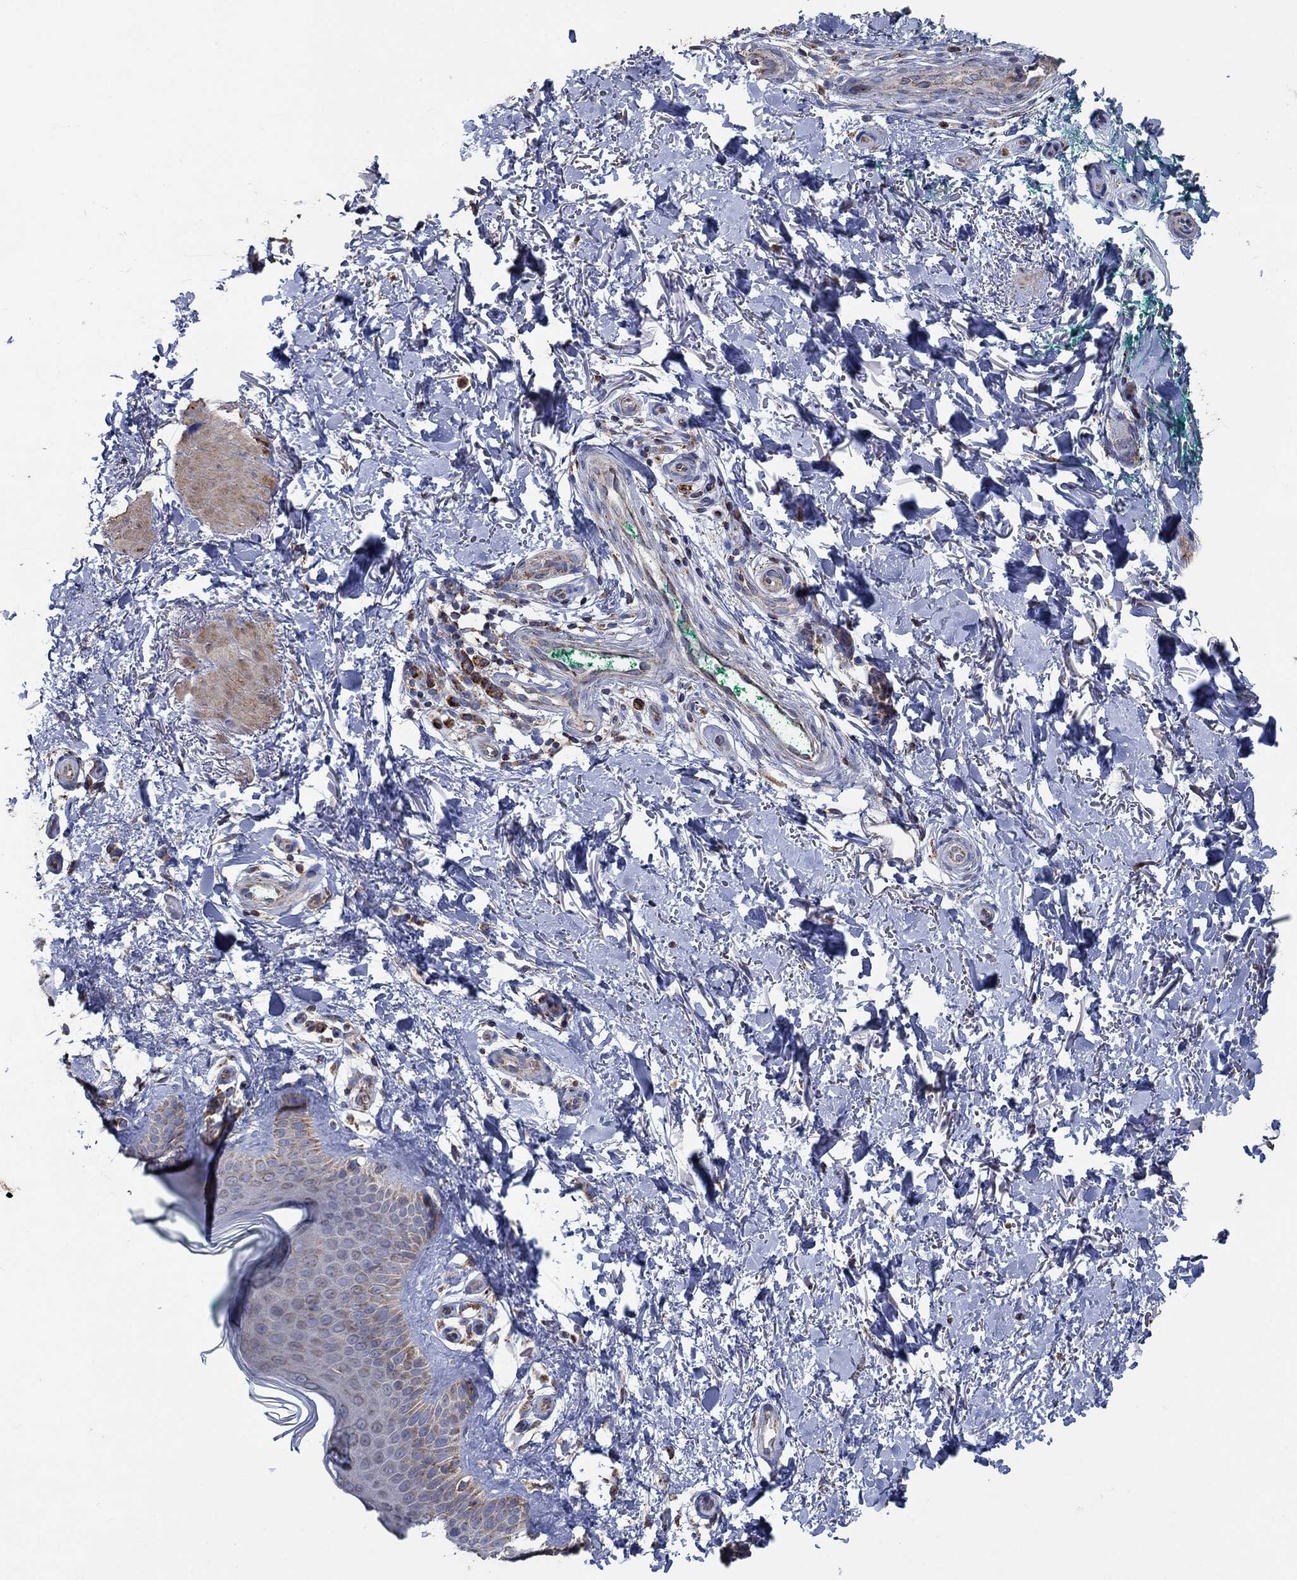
{"staining": {"intensity": "negative", "quantity": "none", "location": "none"}, "tissue": "skin", "cell_type": "Fibroblasts", "image_type": "normal", "snomed": [{"axis": "morphology", "description": "Normal tissue, NOS"}, {"axis": "morphology", "description": "Inflammation, NOS"}, {"axis": "morphology", "description": "Fibrosis, NOS"}, {"axis": "topography", "description": "Skin"}], "caption": "Protein analysis of benign skin demonstrates no significant positivity in fibroblasts.", "gene": "NCEH1", "patient": {"sex": "male", "age": 71}}